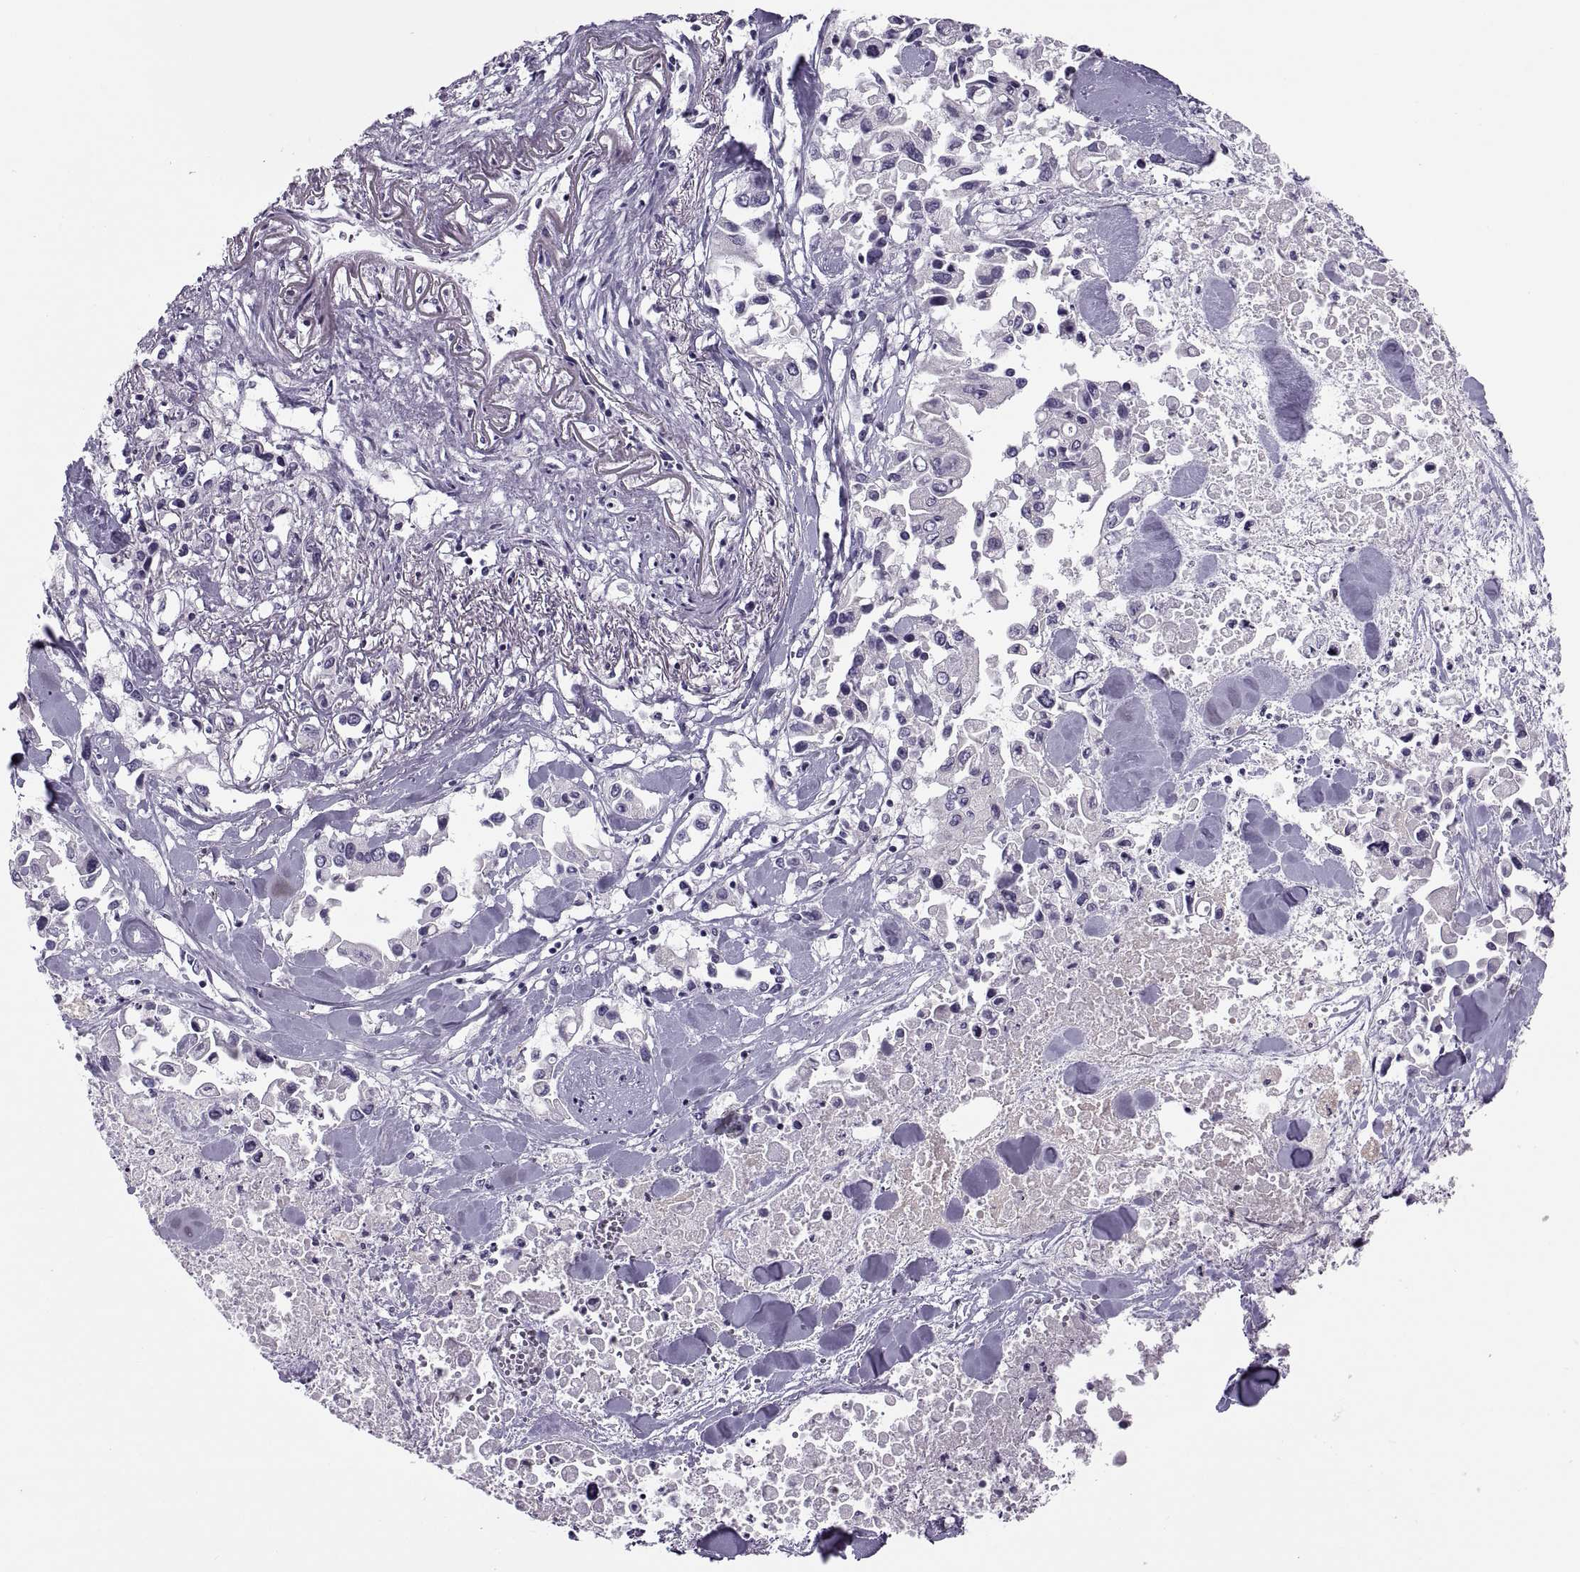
{"staining": {"intensity": "negative", "quantity": "none", "location": "none"}, "tissue": "pancreatic cancer", "cell_type": "Tumor cells", "image_type": "cancer", "snomed": [{"axis": "morphology", "description": "Adenocarcinoma, NOS"}, {"axis": "topography", "description": "Pancreas"}], "caption": "Tumor cells are negative for protein expression in human pancreatic cancer. The staining was performed using DAB (3,3'-diaminobenzidine) to visualize the protein expression in brown, while the nuclei were stained in blue with hematoxylin (Magnification: 20x).", "gene": "MAGEB1", "patient": {"sex": "female", "age": 83}}